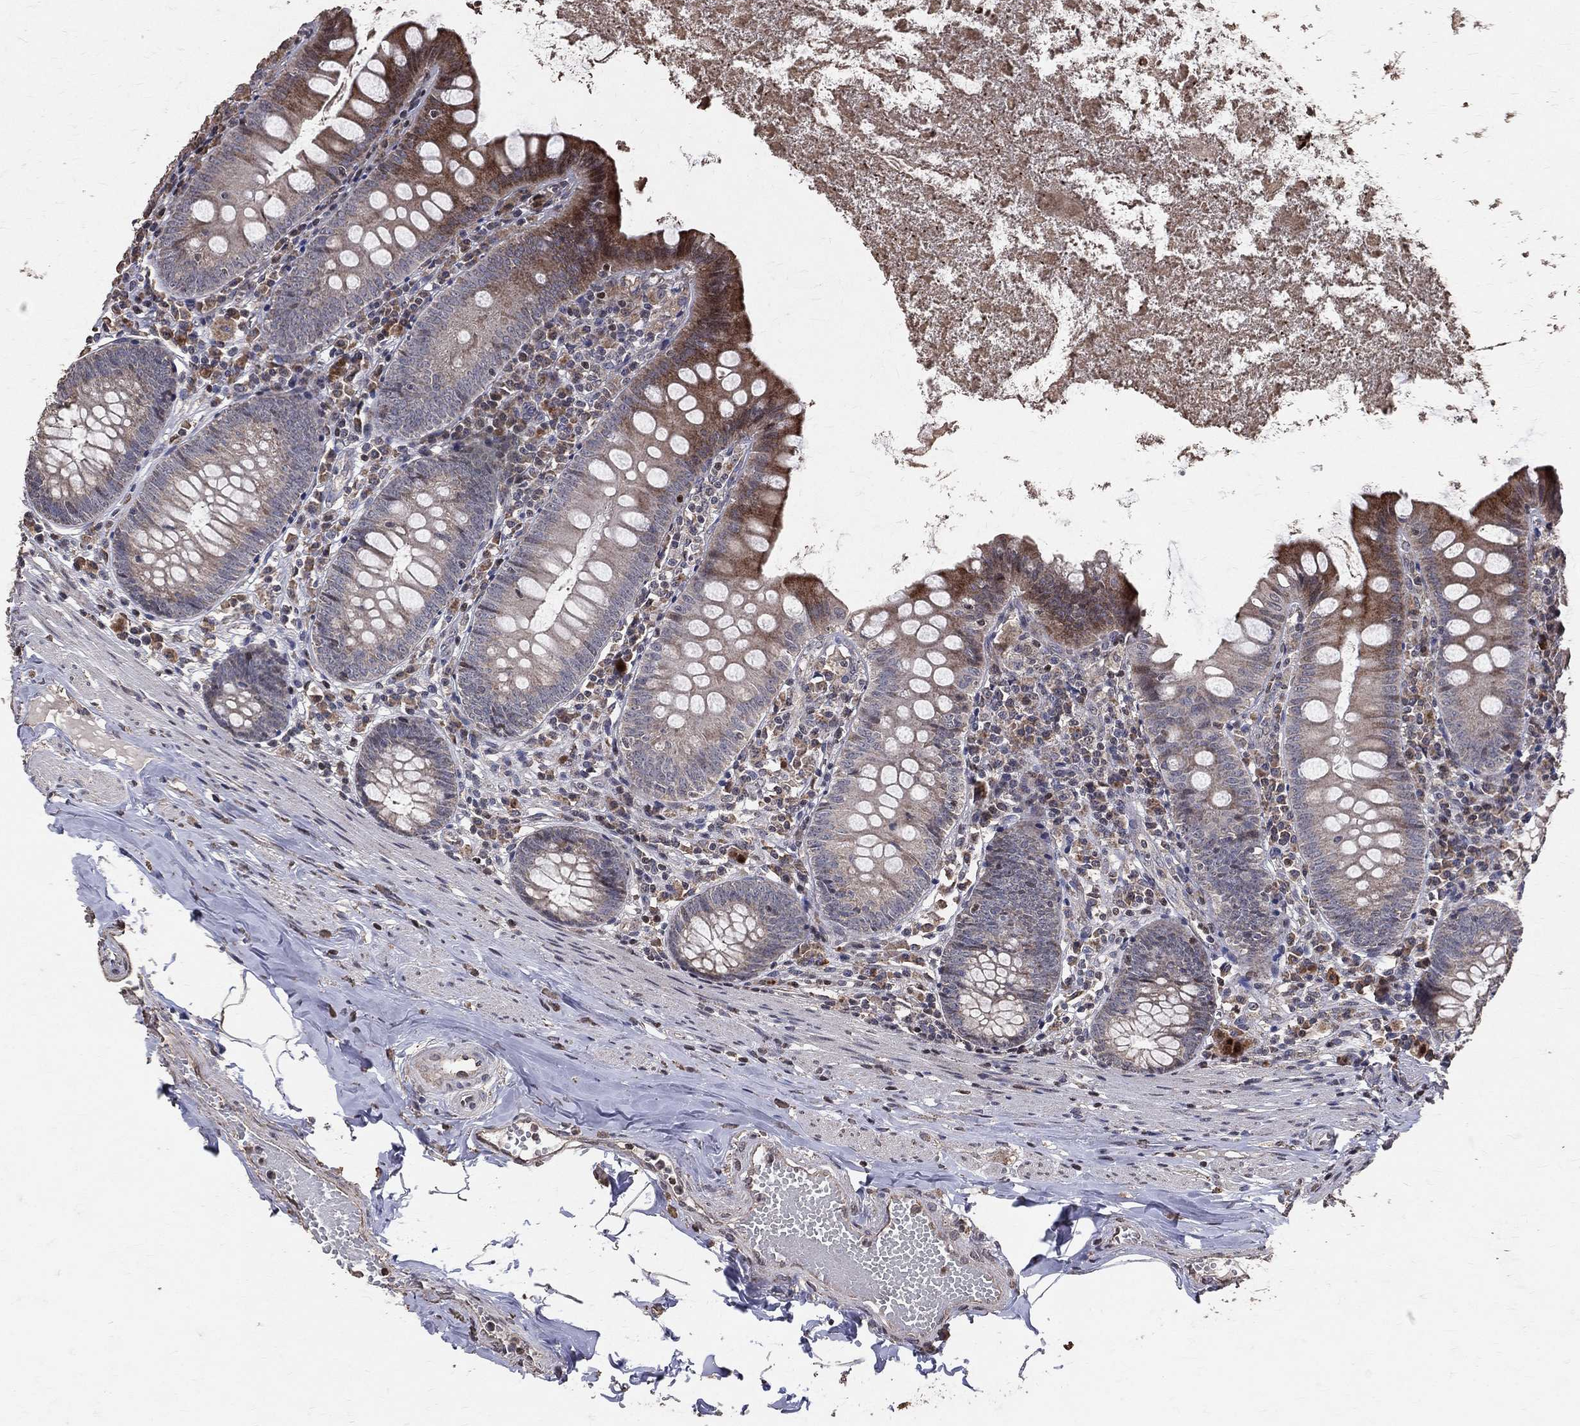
{"staining": {"intensity": "moderate", "quantity": "<25%", "location": "cytoplasmic/membranous"}, "tissue": "appendix", "cell_type": "Glandular cells", "image_type": "normal", "snomed": [{"axis": "morphology", "description": "Normal tissue, NOS"}, {"axis": "topography", "description": "Appendix"}], "caption": "Moderate cytoplasmic/membranous expression is present in approximately <25% of glandular cells in normal appendix. (Stains: DAB (3,3'-diaminobenzidine) in brown, nuclei in blue, Microscopy: brightfield microscopy at high magnification).", "gene": "LY6K", "patient": {"sex": "female", "age": 82}}